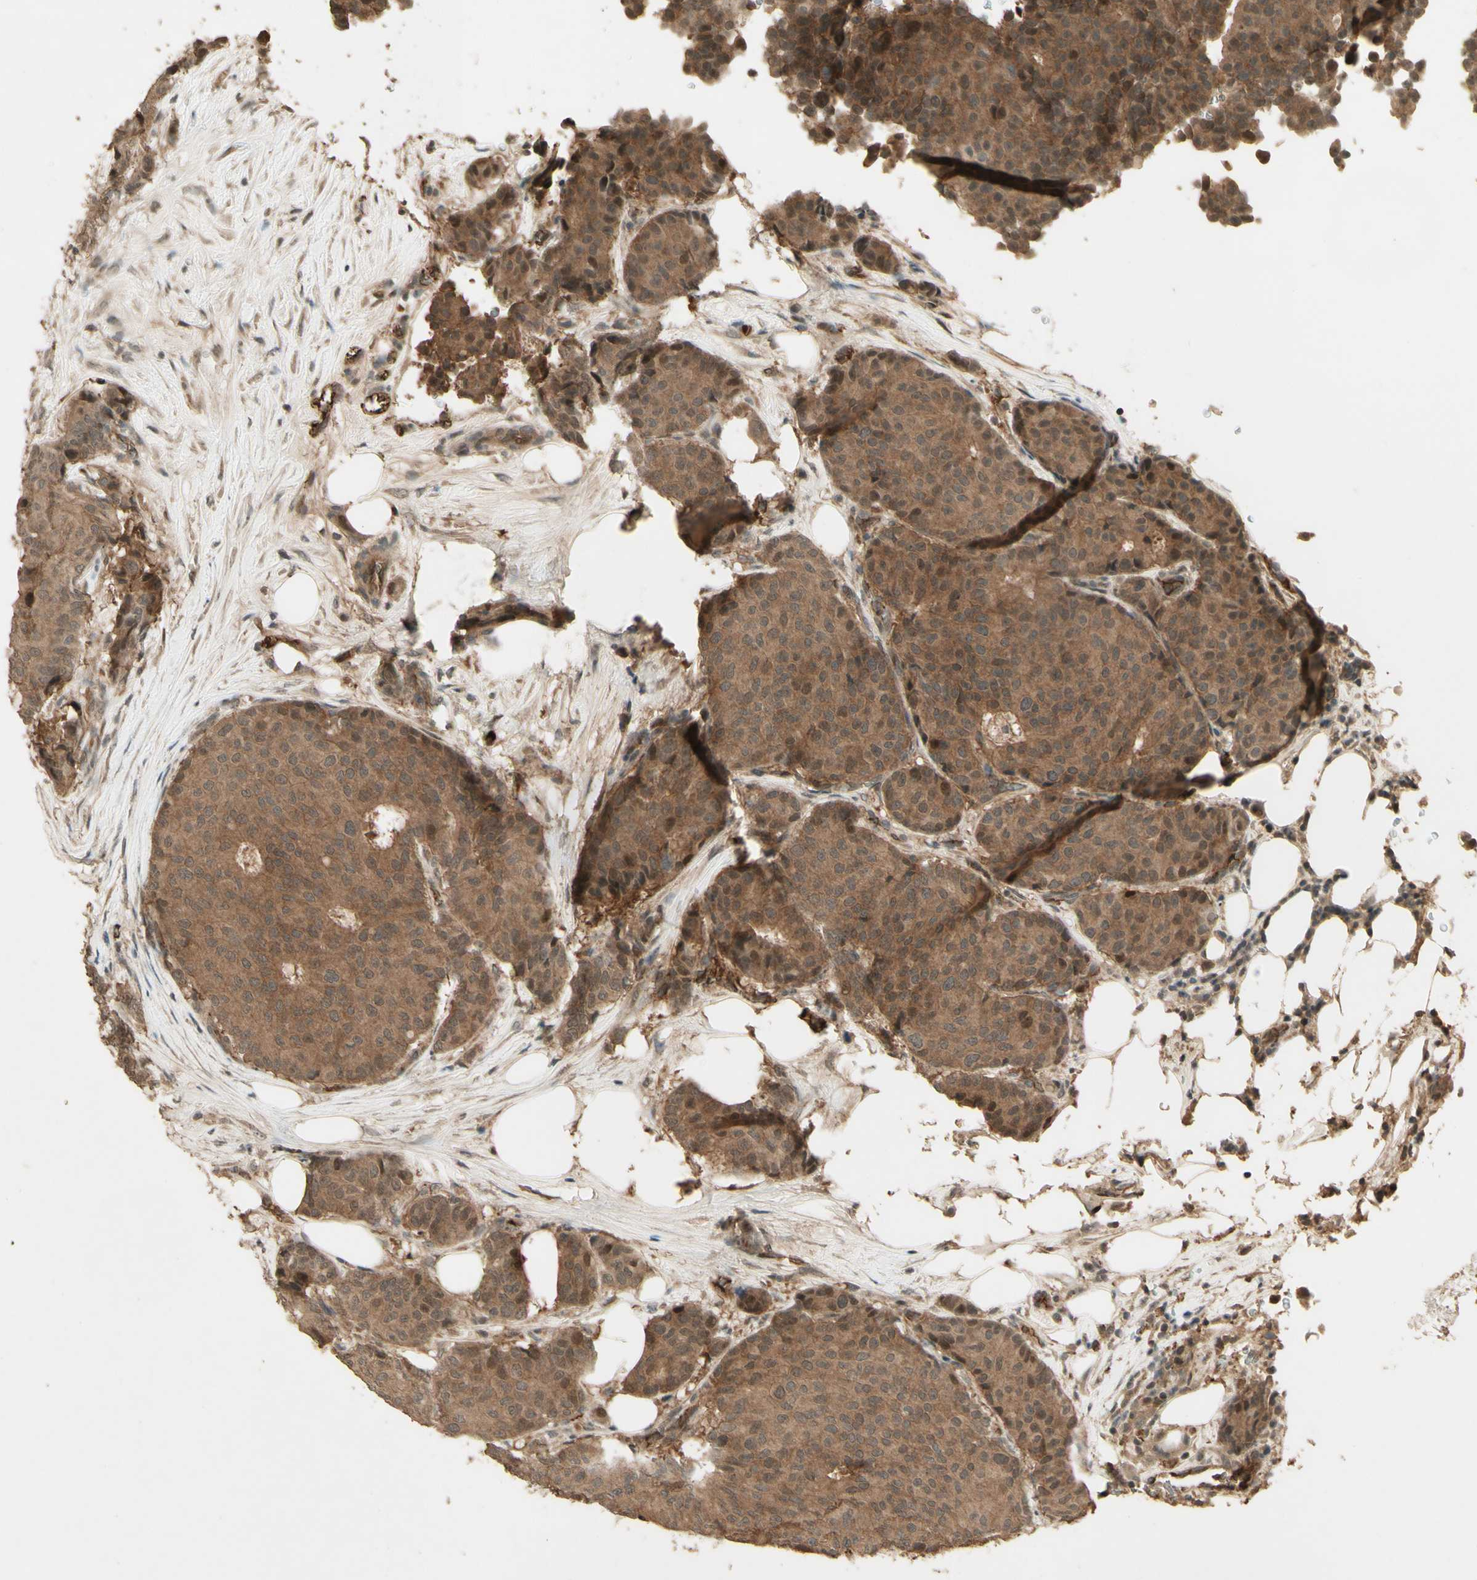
{"staining": {"intensity": "moderate", "quantity": ">75%", "location": "cytoplasmic/membranous"}, "tissue": "breast cancer", "cell_type": "Tumor cells", "image_type": "cancer", "snomed": [{"axis": "morphology", "description": "Duct carcinoma"}, {"axis": "topography", "description": "Breast"}], "caption": "Tumor cells demonstrate medium levels of moderate cytoplasmic/membranous expression in about >75% of cells in human breast cancer.", "gene": "SMAD9", "patient": {"sex": "female", "age": 75}}